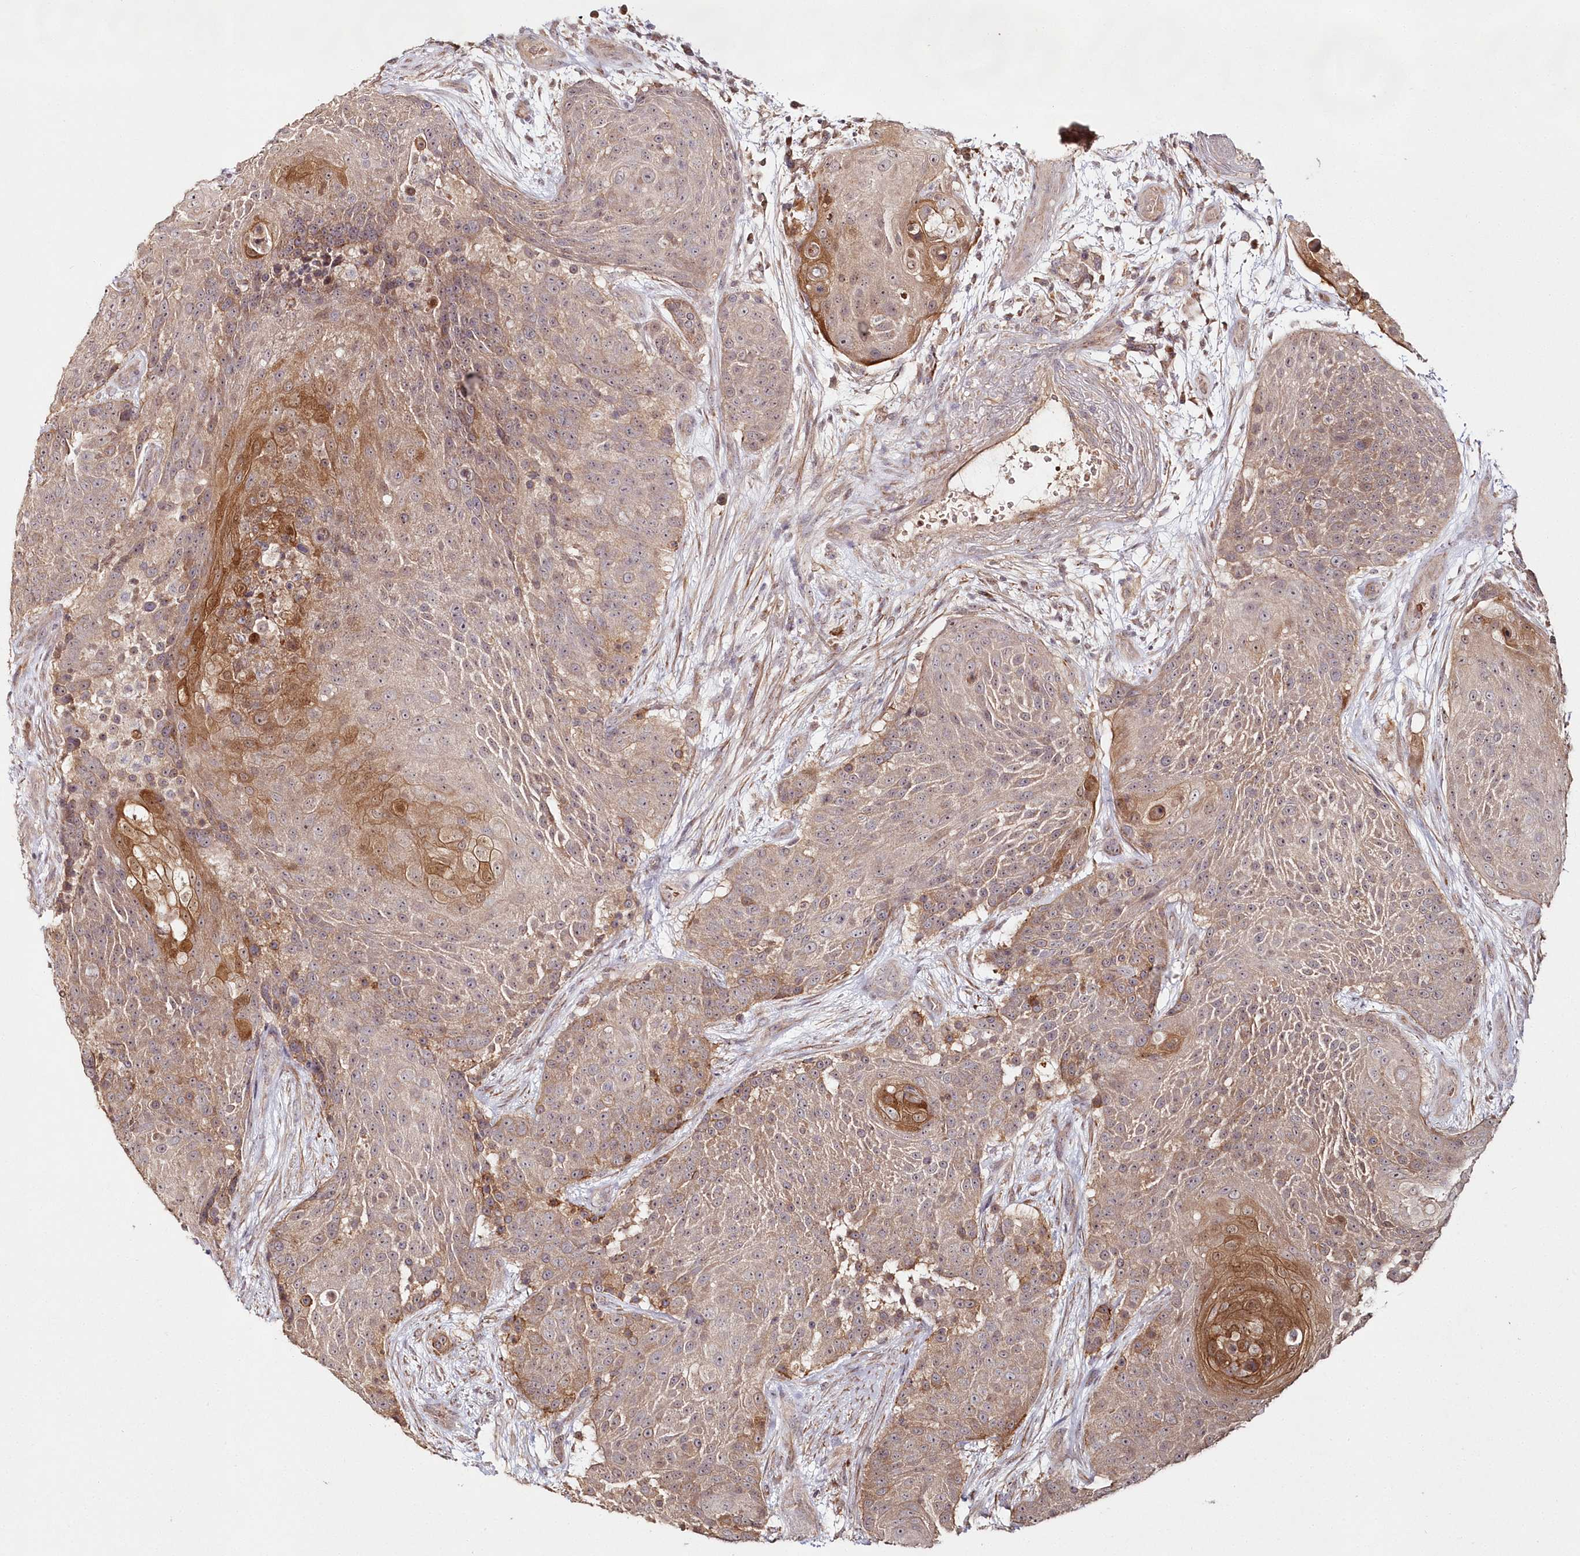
{"staining": {"intensity": "moderate", "quantity": "25%-75%", "location": "cytoplasmic/membranous"}, "tissue": "urothelial cancer", "cell_type": "Tumor cells", "image_type": "cancer", "snomed": [{"axis": "morphology", "description": "Urothelial carcinoma, High grade"}, {"axis": "topography", "description": "Urinary bladder"}], "caption": "High-grade urothelial carcinoma was stained to show a protein in brown. There is medium levels of moderate cytoplasmic/membranous positivity in approximately 25%-75% of tumor cells.", "gene": "HYCC2", "patient": {"sex": "female", "age": 63}}